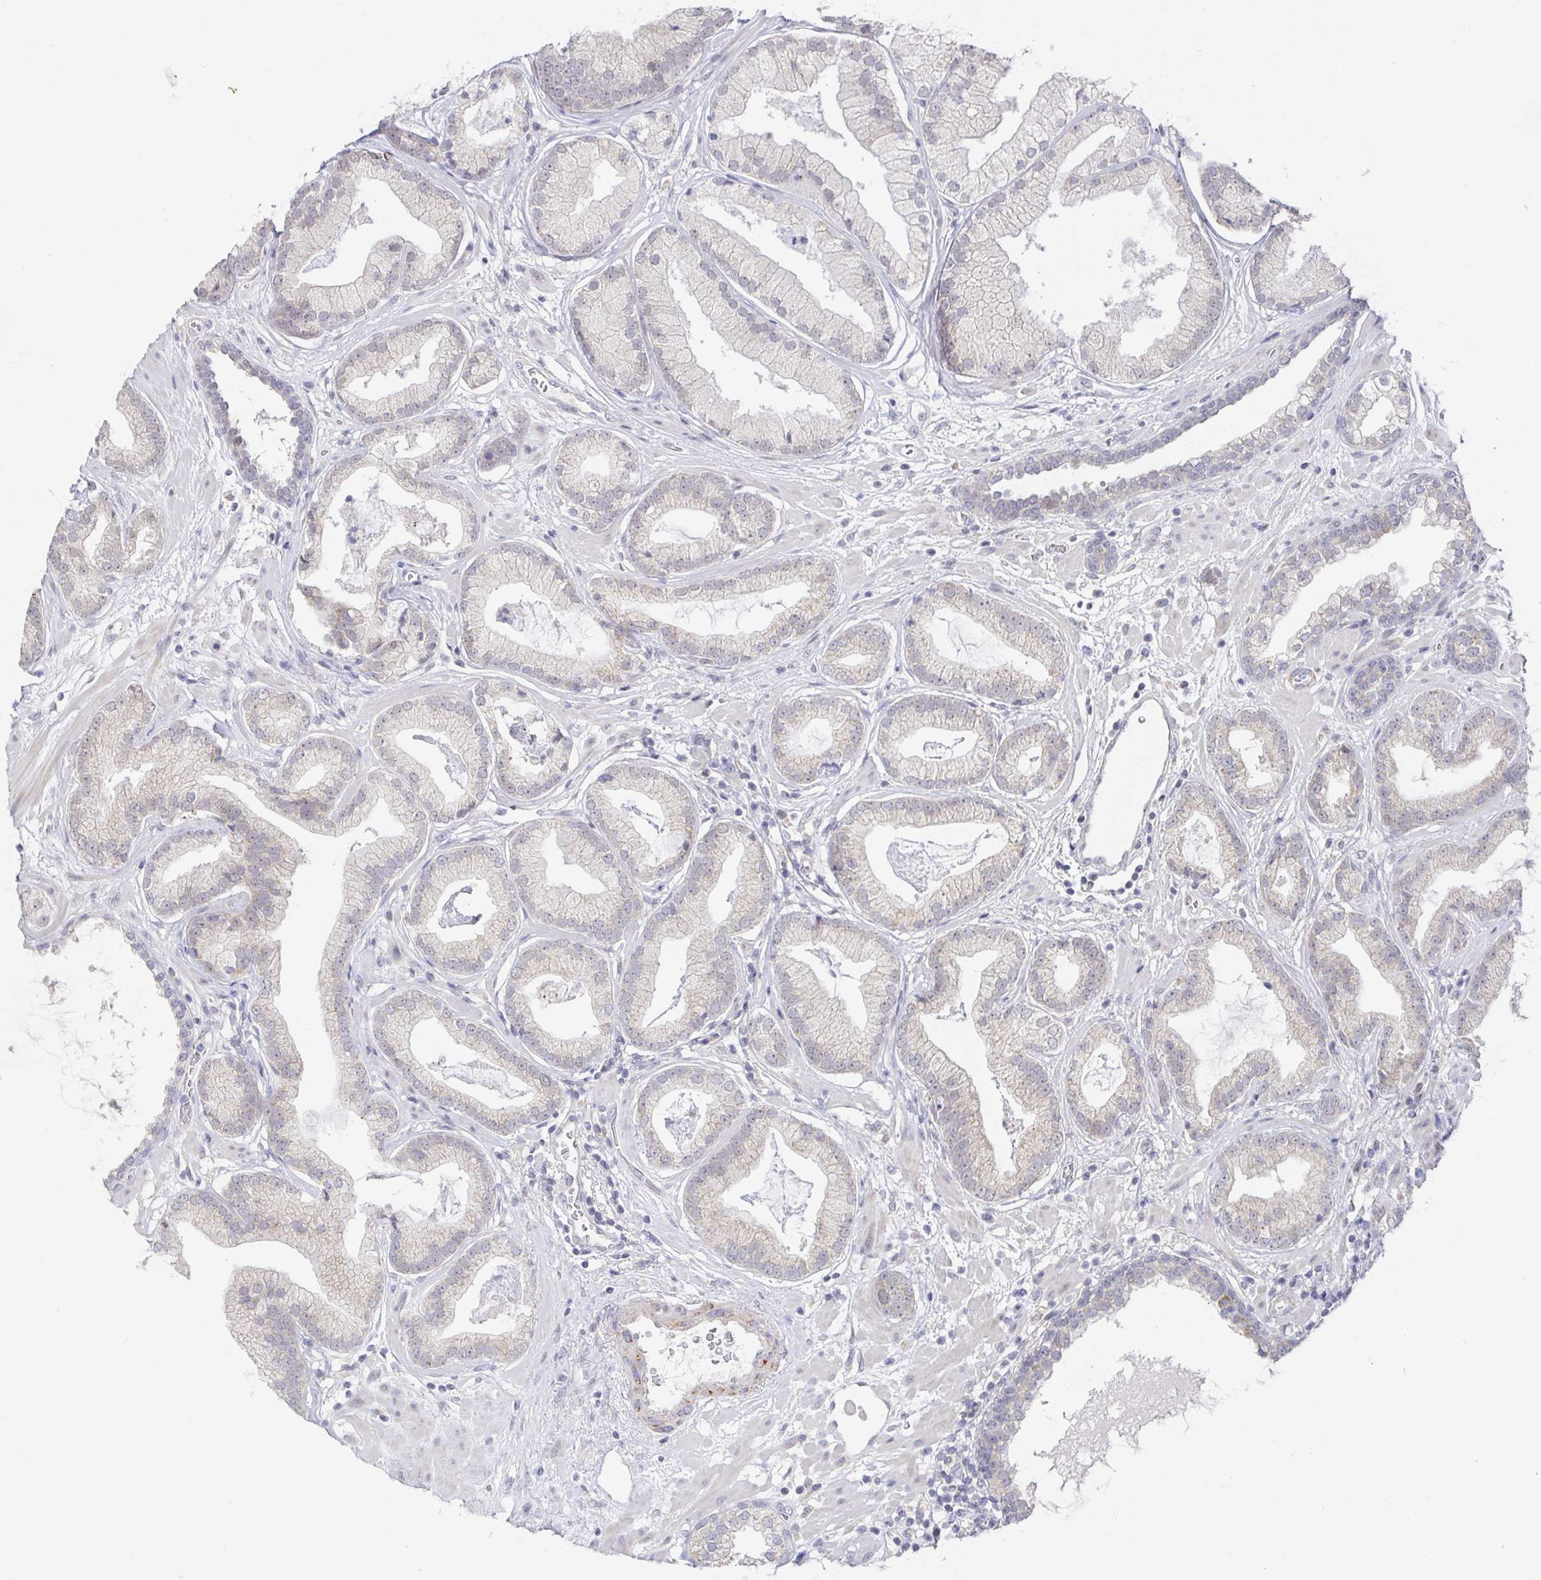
{"staining": {"intensity": "negative", "quantity": "none", "location": "none"}, "tissue": "prostate cancer", "cell_type": "Tumor cells", "image_type": "cancer", "snomed": [{"axis": "morphology", "description": "Adenocarcinoma, Low grade"}, {"axis": "topography", "description": "Prostate"}], "caption": "This is an immunohistochemistry photomicrograph of human prostate cancer. There is no staining in tumor cells.", "gene": "CIT", "patient": {"sex": "male", "age": 62}}